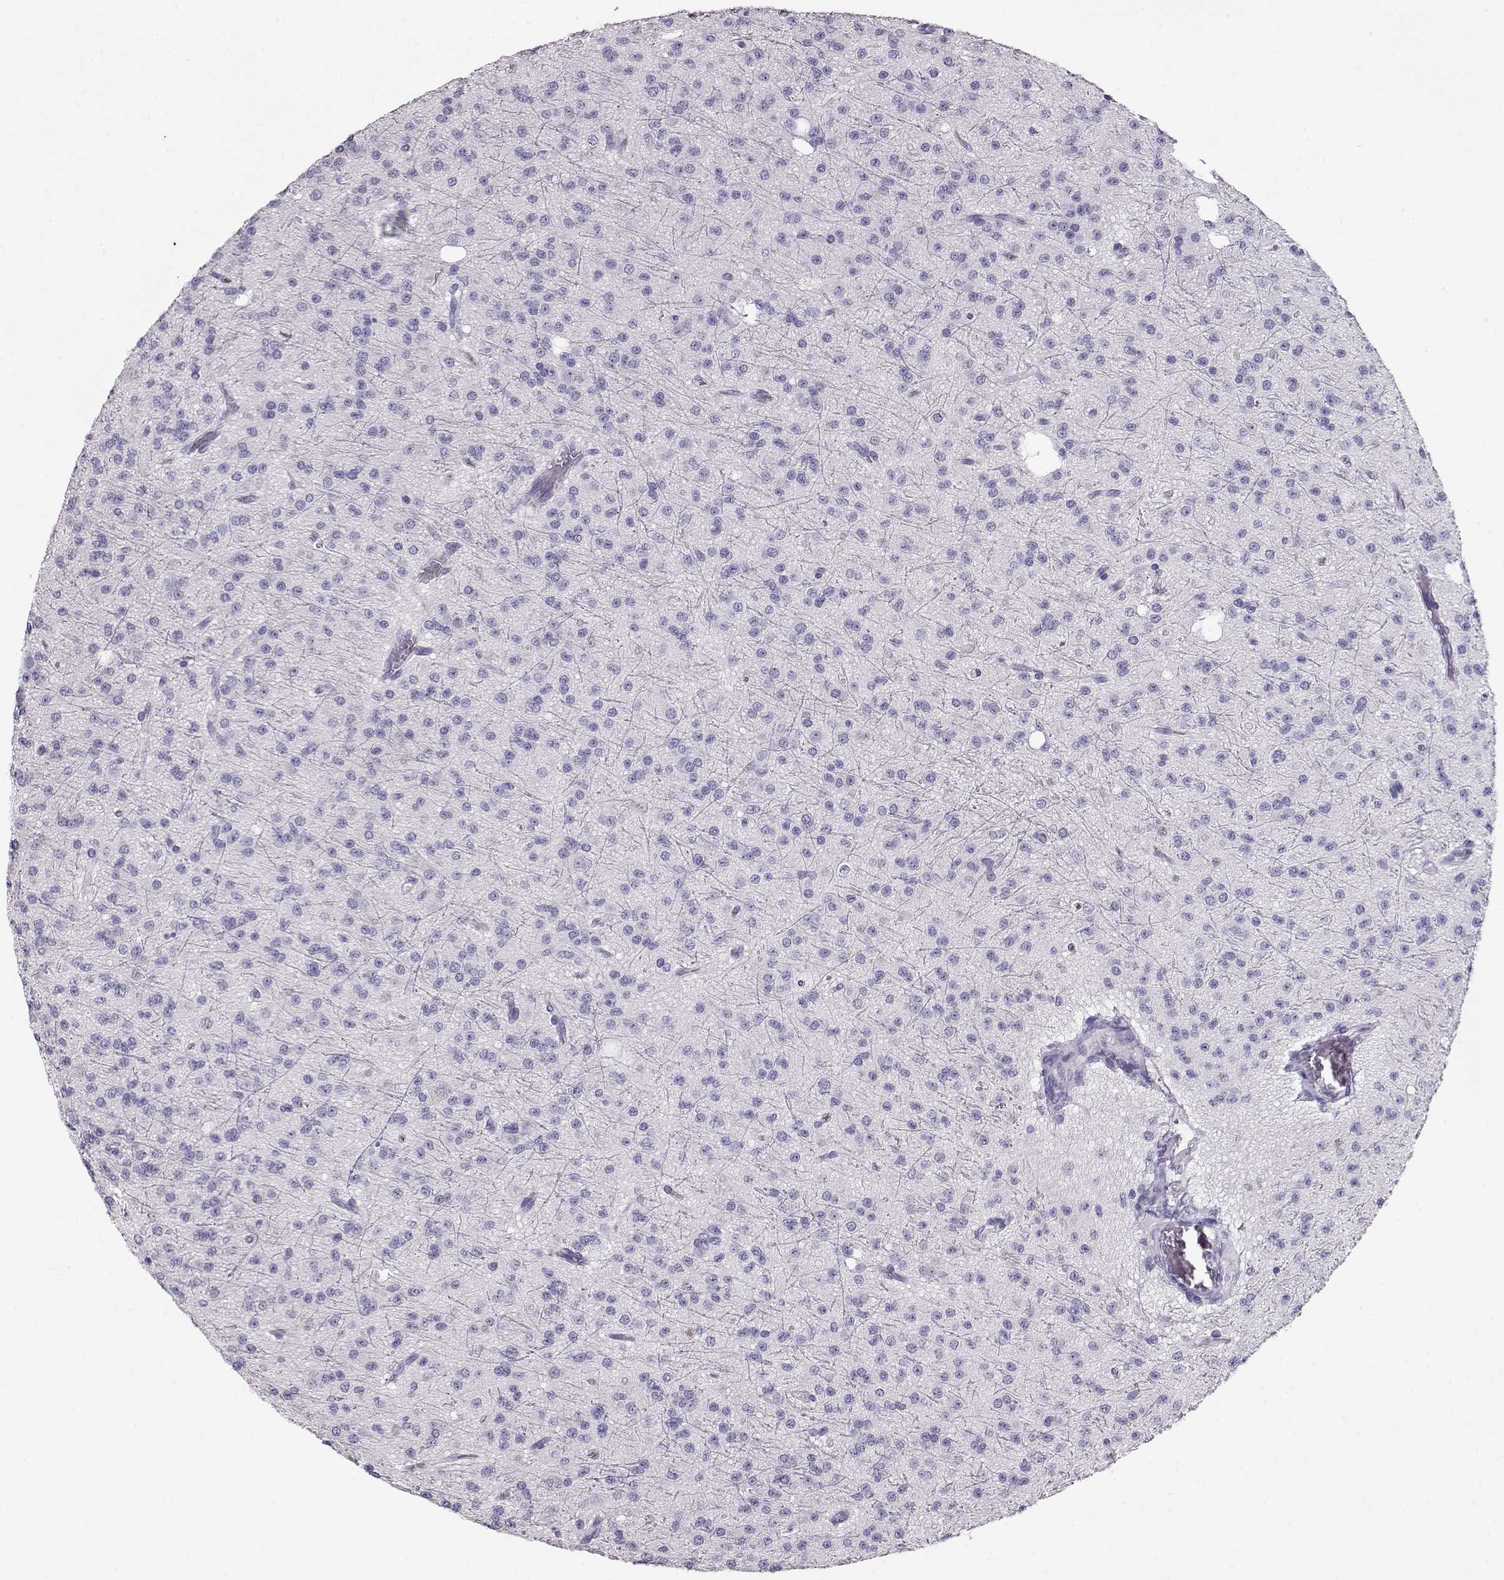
{"staining": {"intensity": "negative", "quantity": "none", "location": "none"}, "tissue": "glioma", "cell_type": "Tumor cells", "image_type": "cancer", "snomed": [{"axis": "morphology", "description": "Glioma, malignant, Low grade"}, {"axis": "topography", "description": "Brain"}], "caption": "A histopathology image of malignant glioma (low-grade) stained for a protein demonstrates no brown staining in tumor cells.", "gene": "ACTN2", "patient": {"sex": "male", "age": 27}}